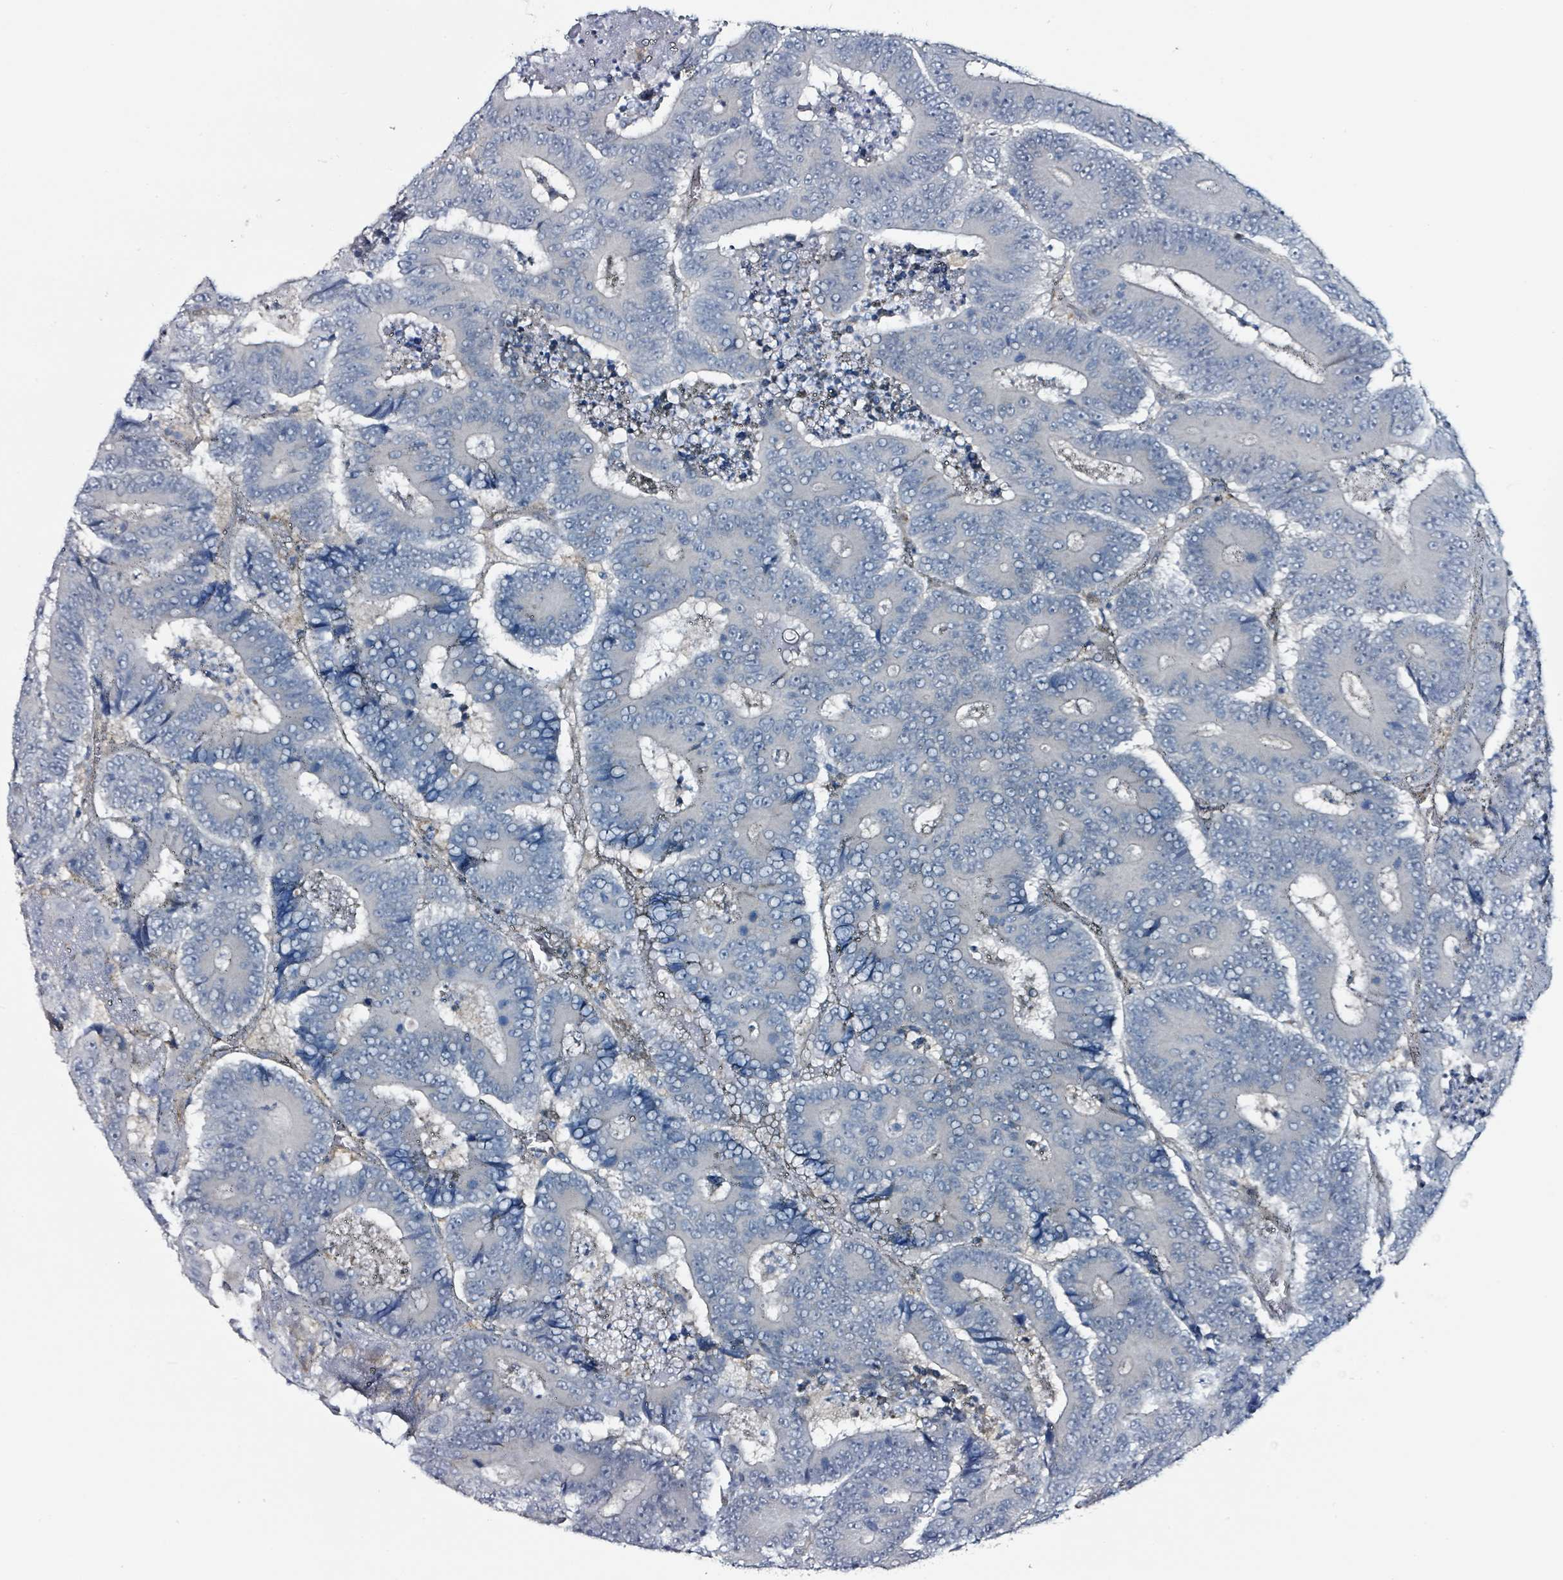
{"staining": {"intensity": "negative", "quantity": "none", "location": "none"}, "tissue": "colorectal cancer", "cell_type": "Tumor cells", "image_type": "cancer", "snomed": [{"axis": "morphology", "description": "Adenocarcinoma, NOS"}, {"axis": "topography", "description": "Colon"}], "caption": "Immunohistochemistry (IHC) of human colorectal cancer (adenocarcinoma) shows no positivity in tumor cells.", "gene": "B3GAT3", "patient": {"sex": "male", "age": 83}}